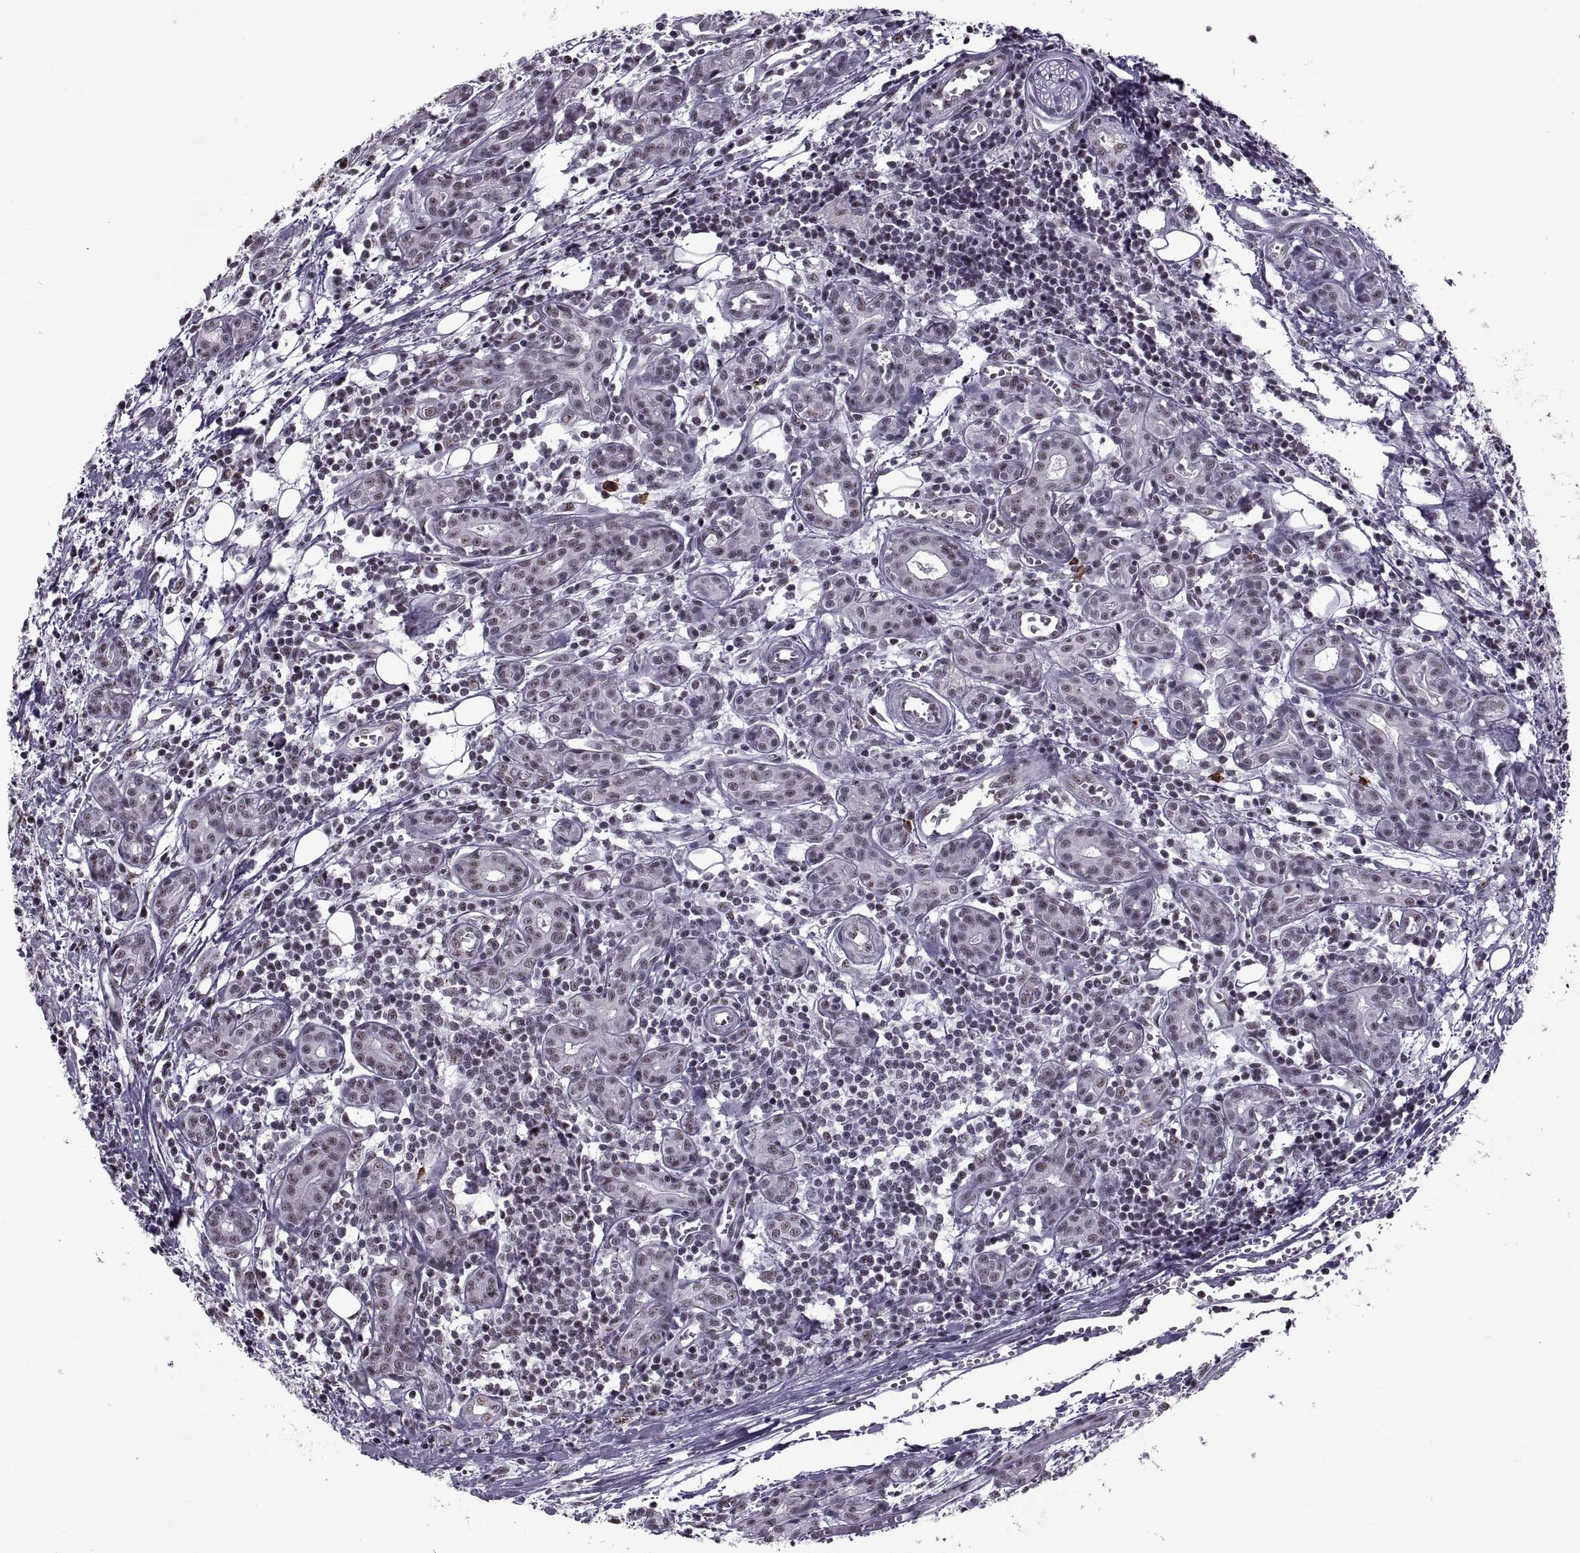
{"staining": {"intensity": "moderate", "quantity": "<25%", "location": "nuclear"}, "tissue": "head and neck cancer", "cell_type": "Tumor cells", "image_type": "cancer", "snomed": [{"axis": "morphology", "description": "Adenocarcinoma, NOS"}, {"axis": "topography", "description": "Head-Neck"}], "caption": "Brown immunohistochemical staining in adenocarcinoma (head and neck) shows moderate nuclear staining in about <25% of tumor cells. The protein of interest is stained brown, and the nuclei are stained in blue (DAB IHC with brightfield microscopy, high magnification).", "gene": "MAGEA4", "patient": {"sex": "male", "age": 76}}